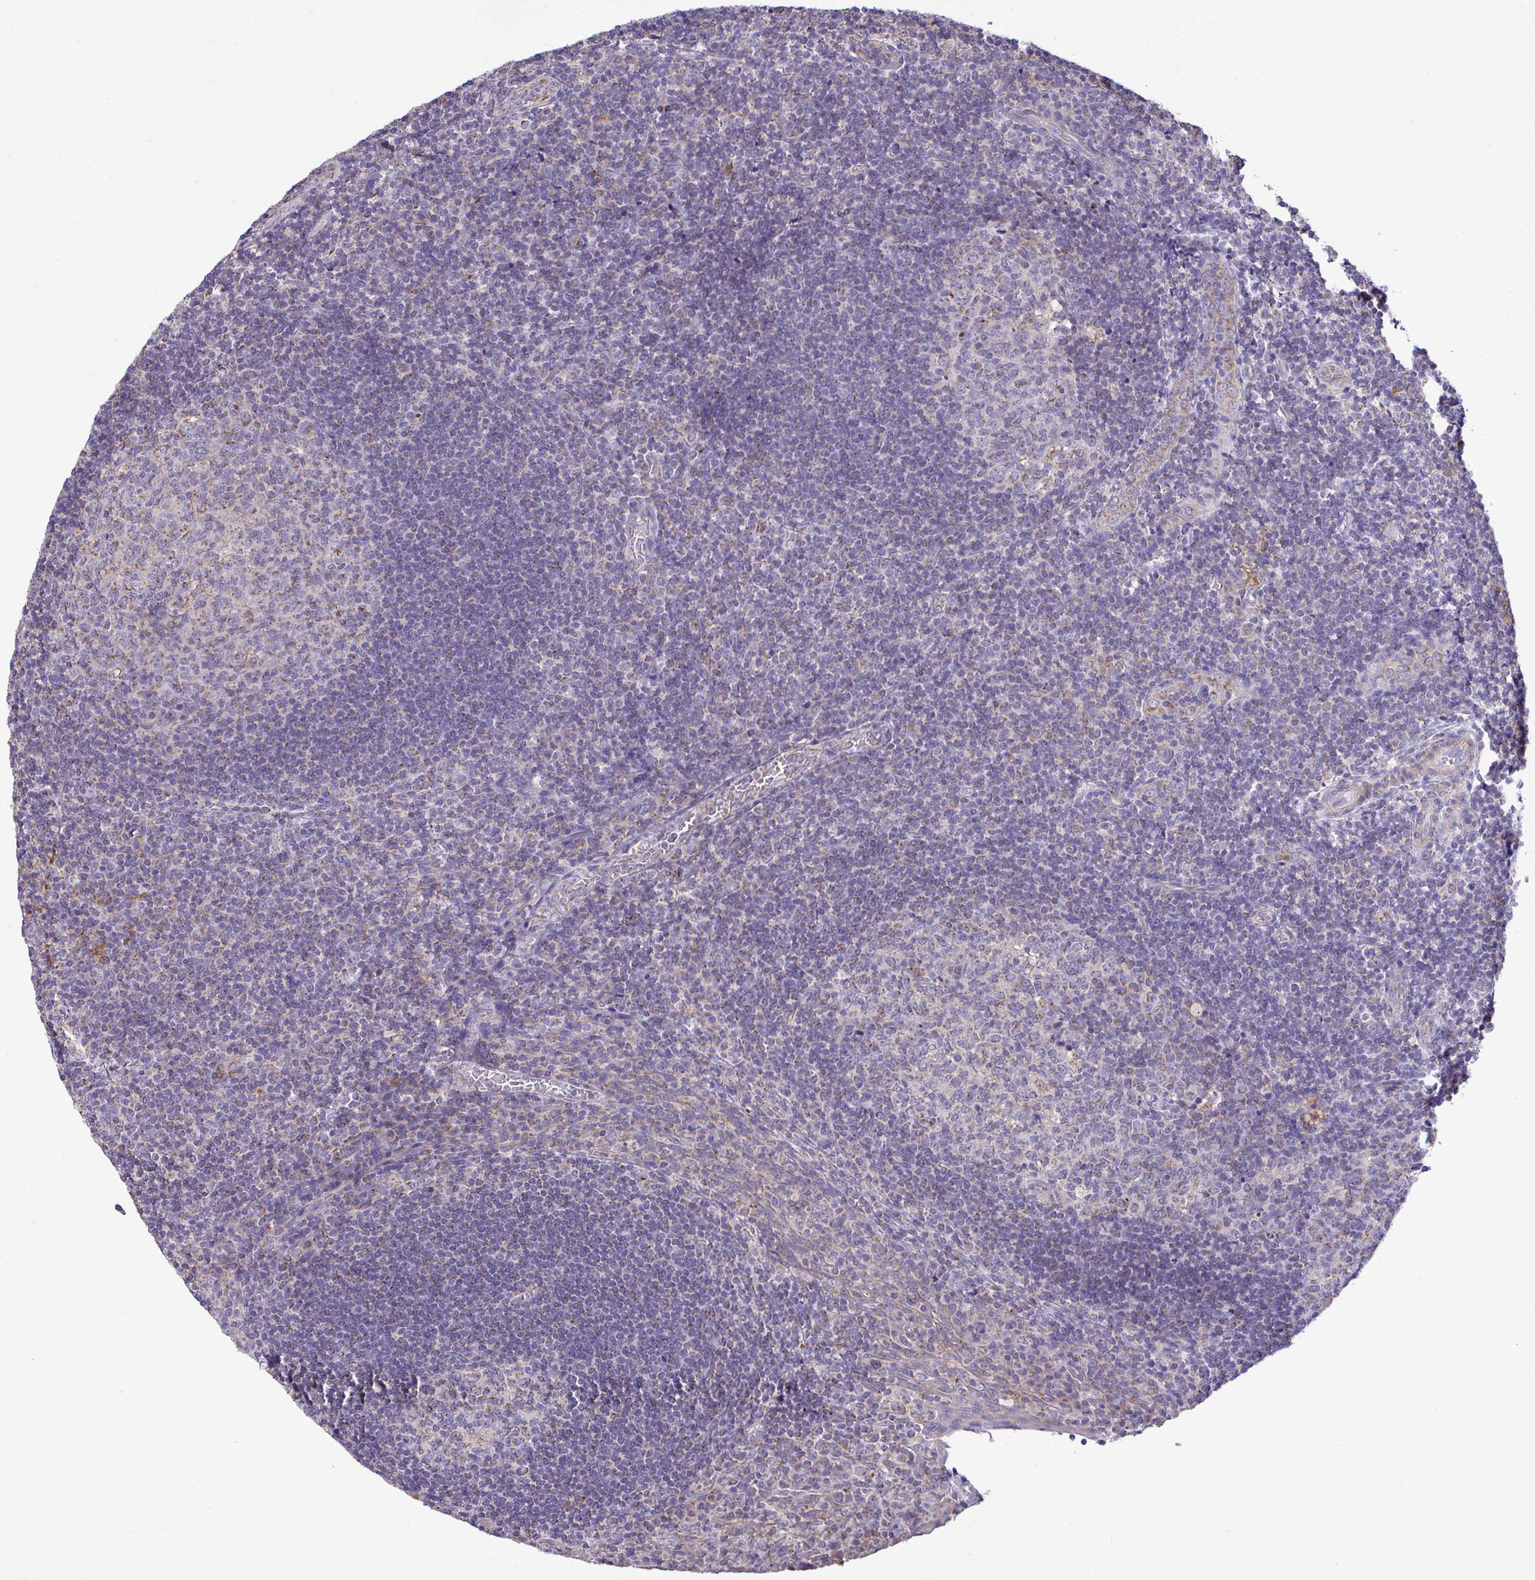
{"staining": {"intensity": "weak", "quantity": "<25%", "location": "cytoplasmic/membranous"}, "tissue": "tonsil", "cell_type": "Germinal center cells", "image_type": "normal", "snomed": [{"axis": "morphology", "description": "Normal tissue, NOS"}, {"axis": "topography", "description": "Tonsil"}], "caption": "This is an IHC photomicrograph of normal human tonsil. There is no expression in germinal center cells.", "gene": "ENSG00000269547", "patient": {"sex": "male", "age": 17}}